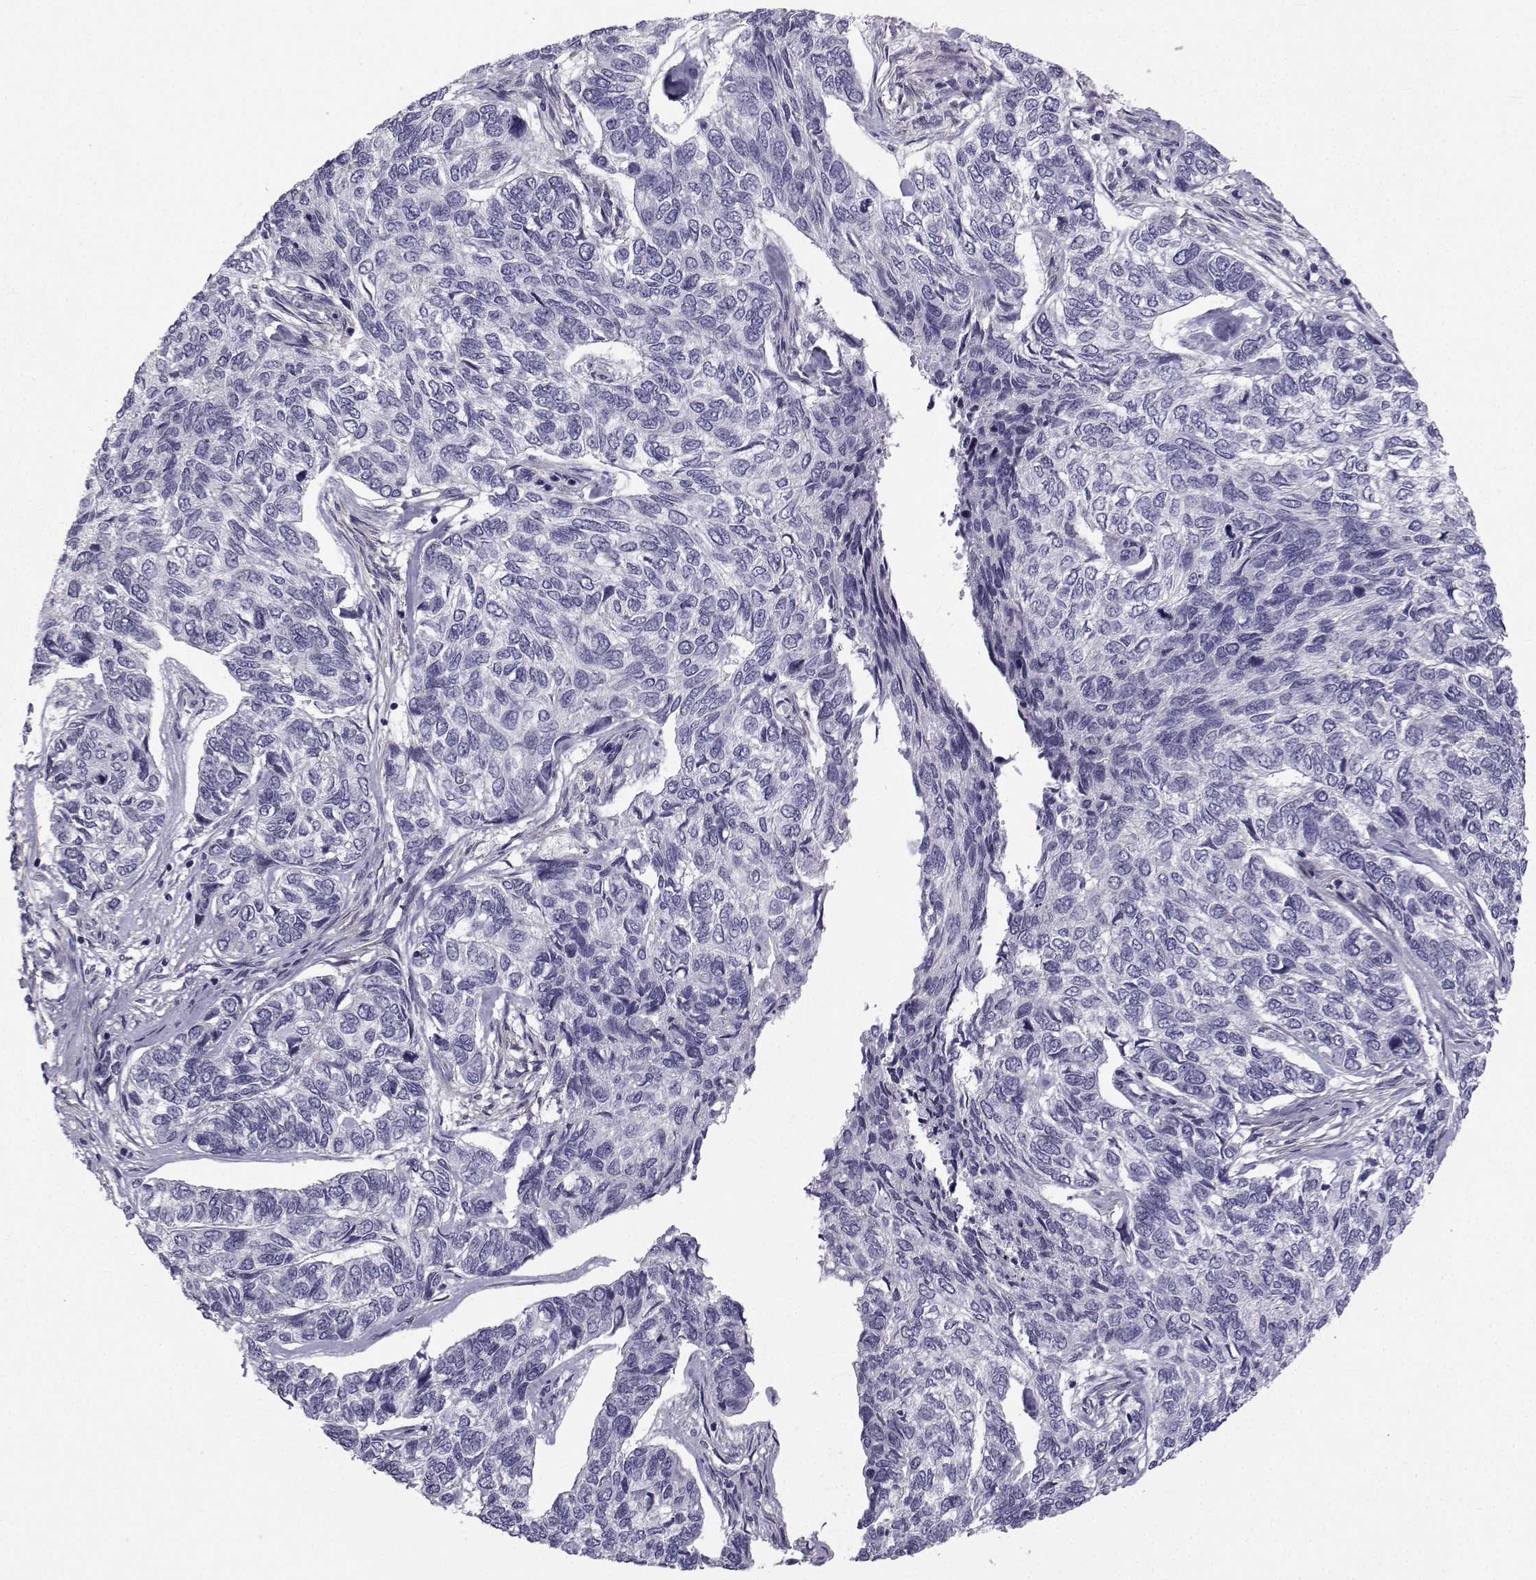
{"staining": {"intensity": "negative", "quantity": "none", "location": "none"}, "tissue": "skin cancer", "cell_type": "Tumor cells", "image_type": "cancer", "snomed": [{"axis": "morphology", "description": "Basal cell carcinoma"}, {"axis": "topography", "description": "Skin"}], "caption": "Micrograph shows no significant protein positivity in tumor cells of skin cancer (basal cell carcinoma).", "gene": "SPANXD", "patient": {"sex": "female", "age": 65}}